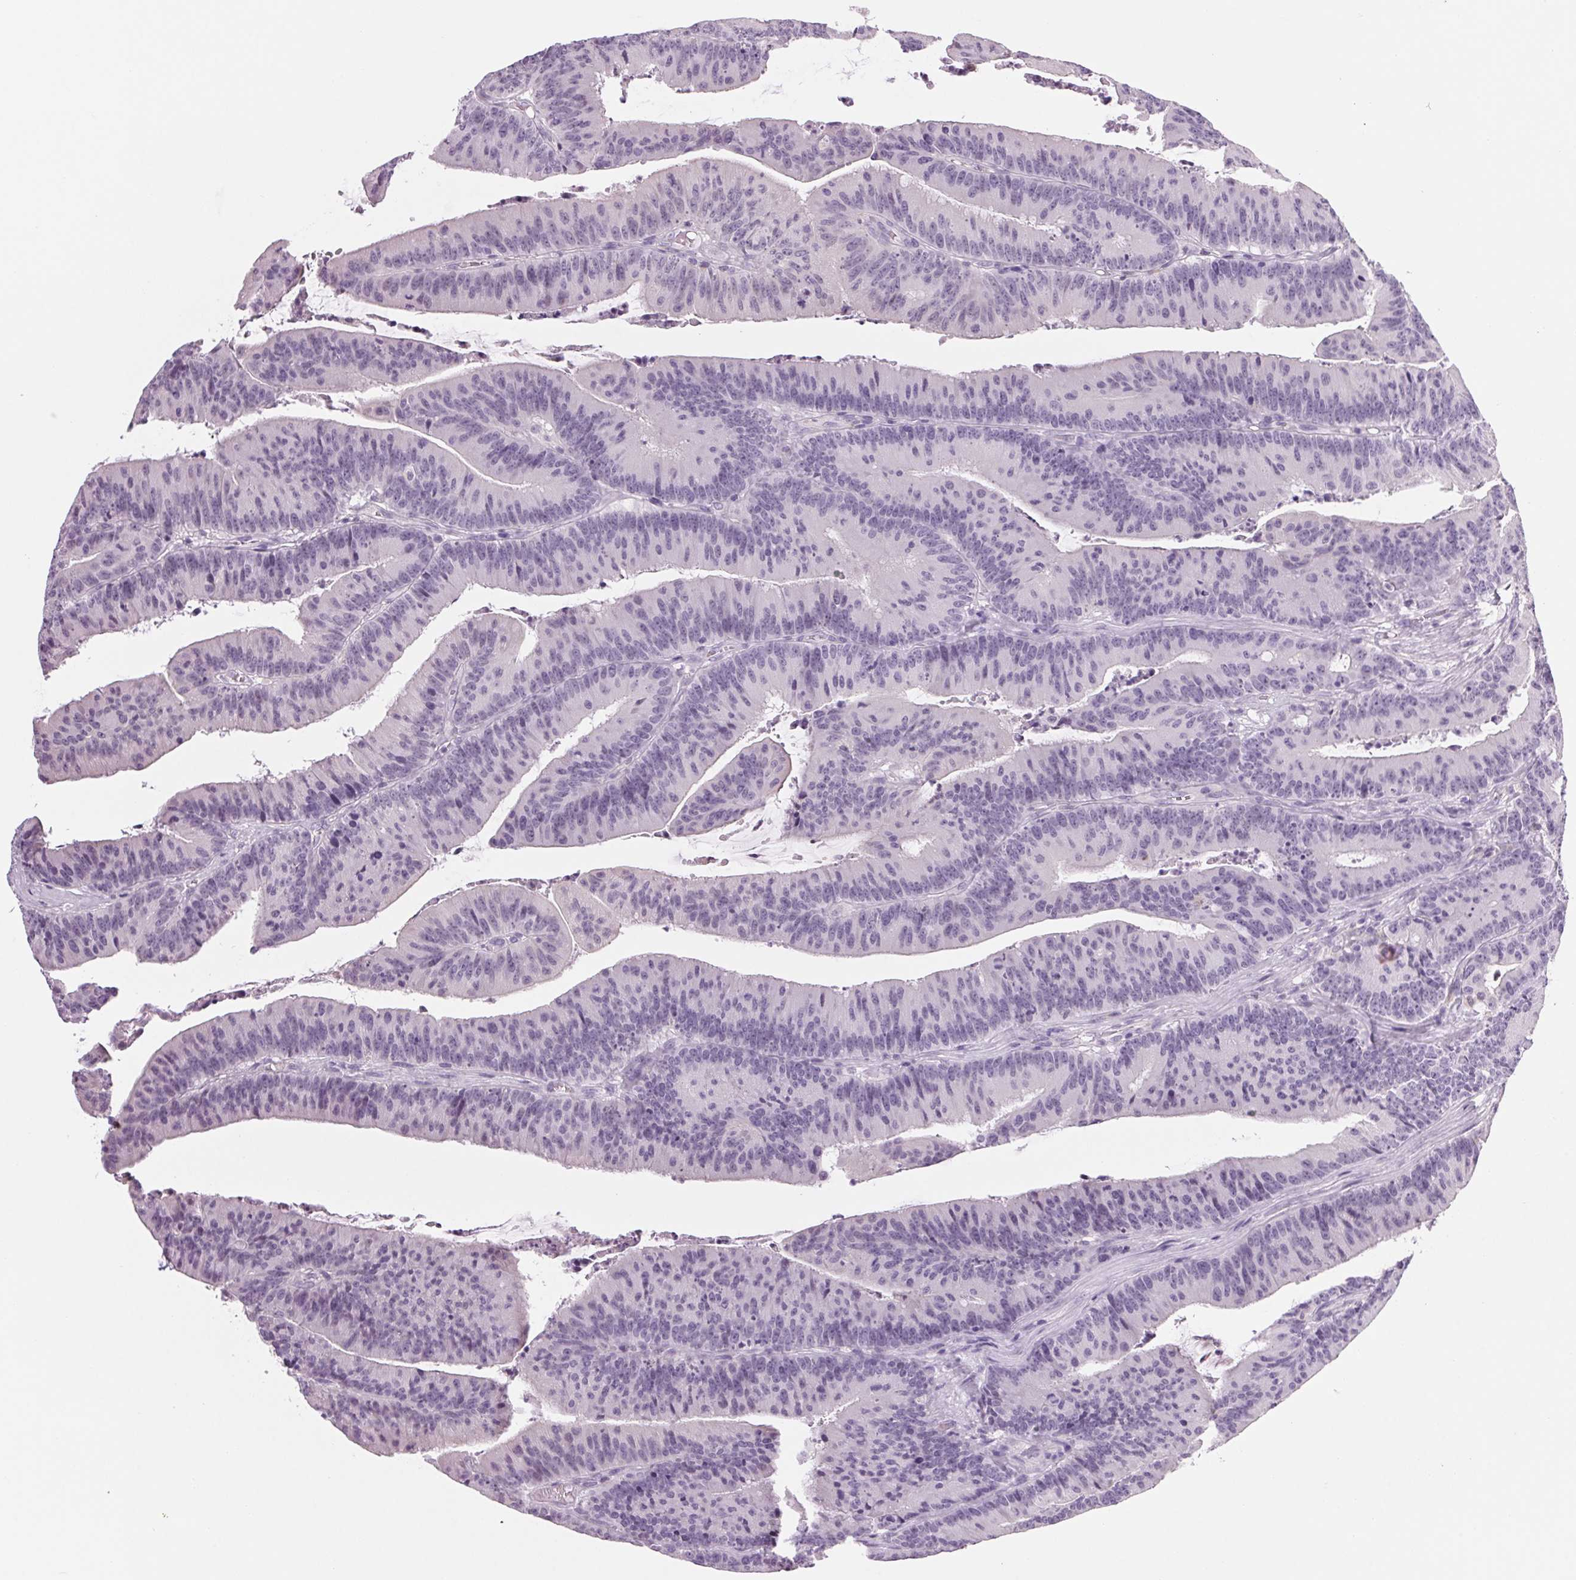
{"staining": {"intensity": "negative", "quantity": "none", "location": "none"}, "tissue": "colorectal cancer", "cell_type": "Tumor cells", "image_type": "cancer", "snomed": [{"axis": "morphology", "description": "Adenocarcinoma, NOS"}, {"axis": "topography", "description": "Colon"}], "caption": "Adenocarcinoma (colorectal) was stained to show a protein in brown. There is no significant expression in tumor cells.", "gene": "MPO", "patient": {"sex": "female", "age": 78}}